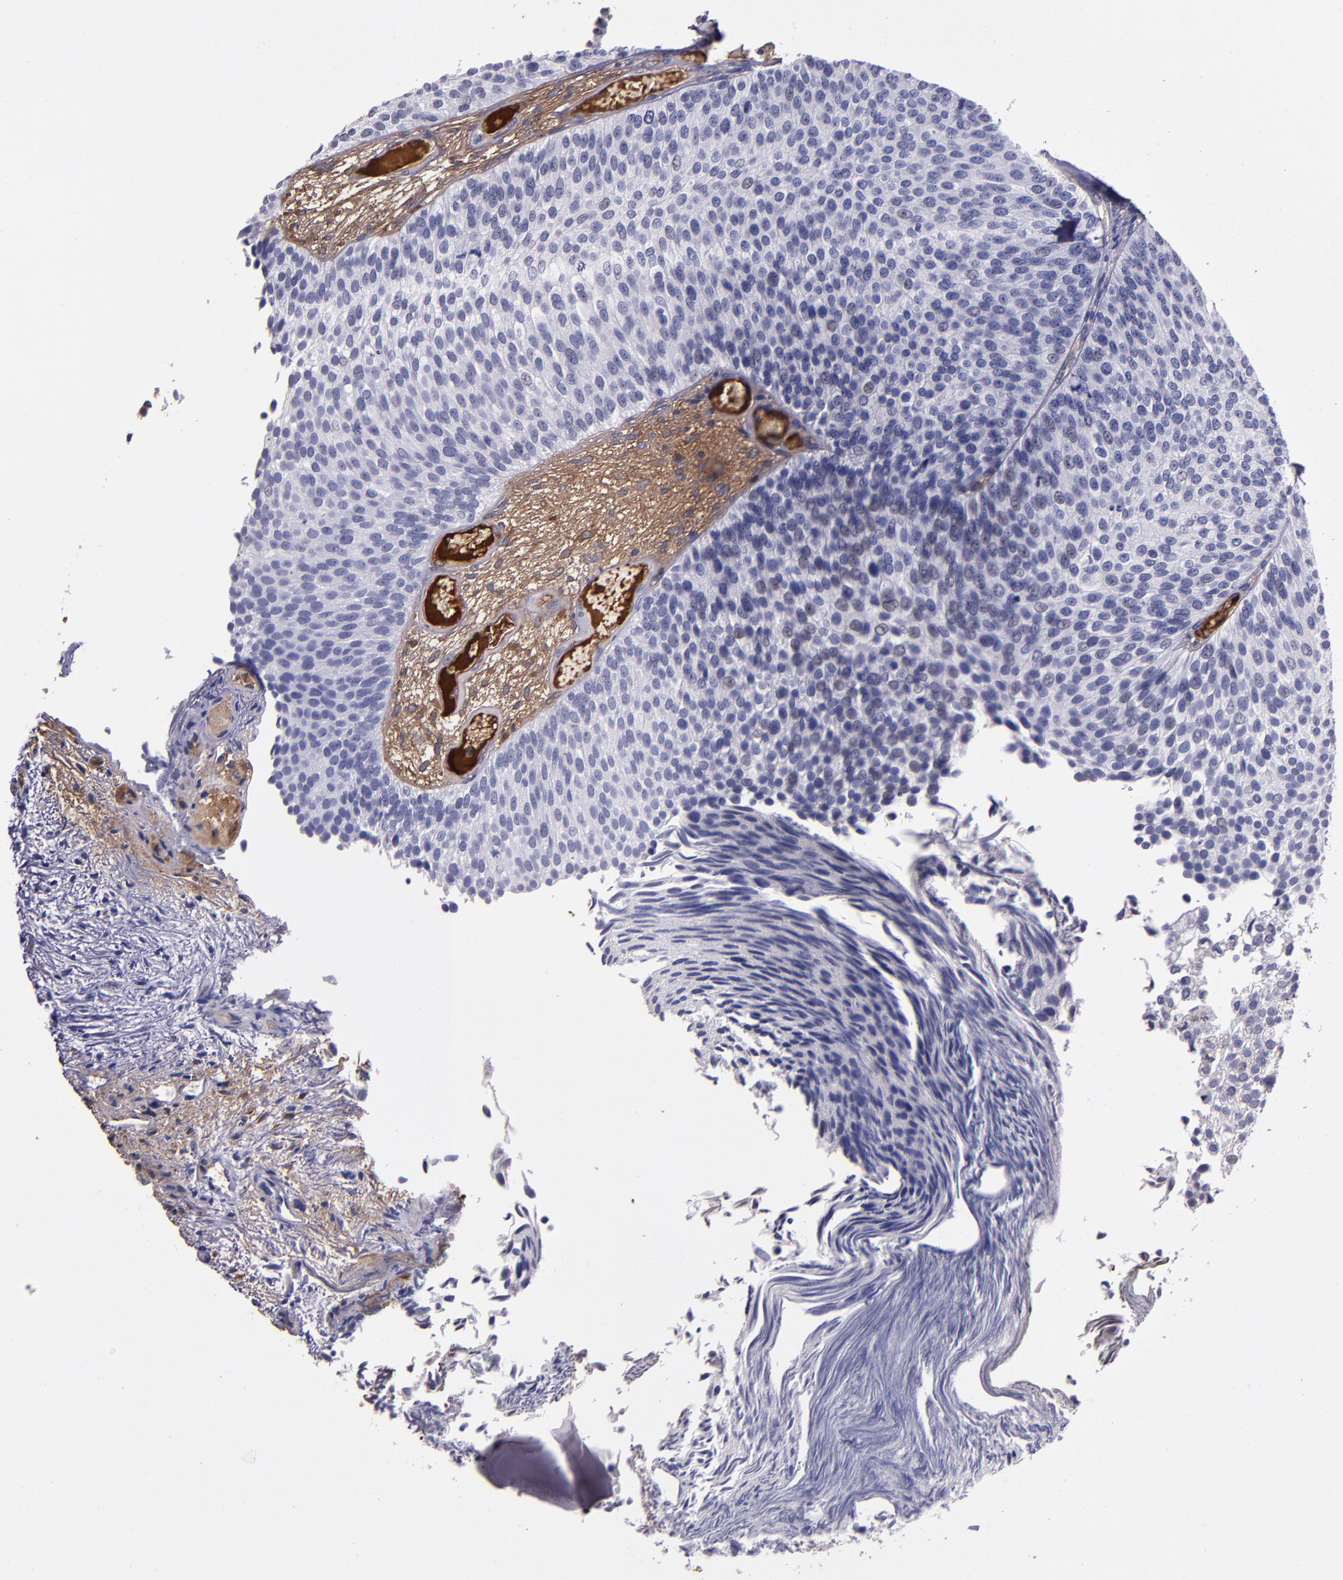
{"staining": {"intensity": "negative", "quantity": "none", "location": "none"}, "tissue": "urothelial cancer", "cell_type": "Tumor cells", "image_type": "cancer", "snomed": [{"axis": "morphology", "description": "Urothelial carcinoma, Low grade"}, {"axis": "topography", "description": "Urinary bladder"}], "caption": "Tumor cells show no significant positivity in low-grade urothelial carcinoma. Brightfield microscopy of immunohistochemistry stained with DAB (brown) and hematoxylin (blue), captured at high magnification.", "gene": "A2M", "patient": {"sex": "male", "age": 84}}